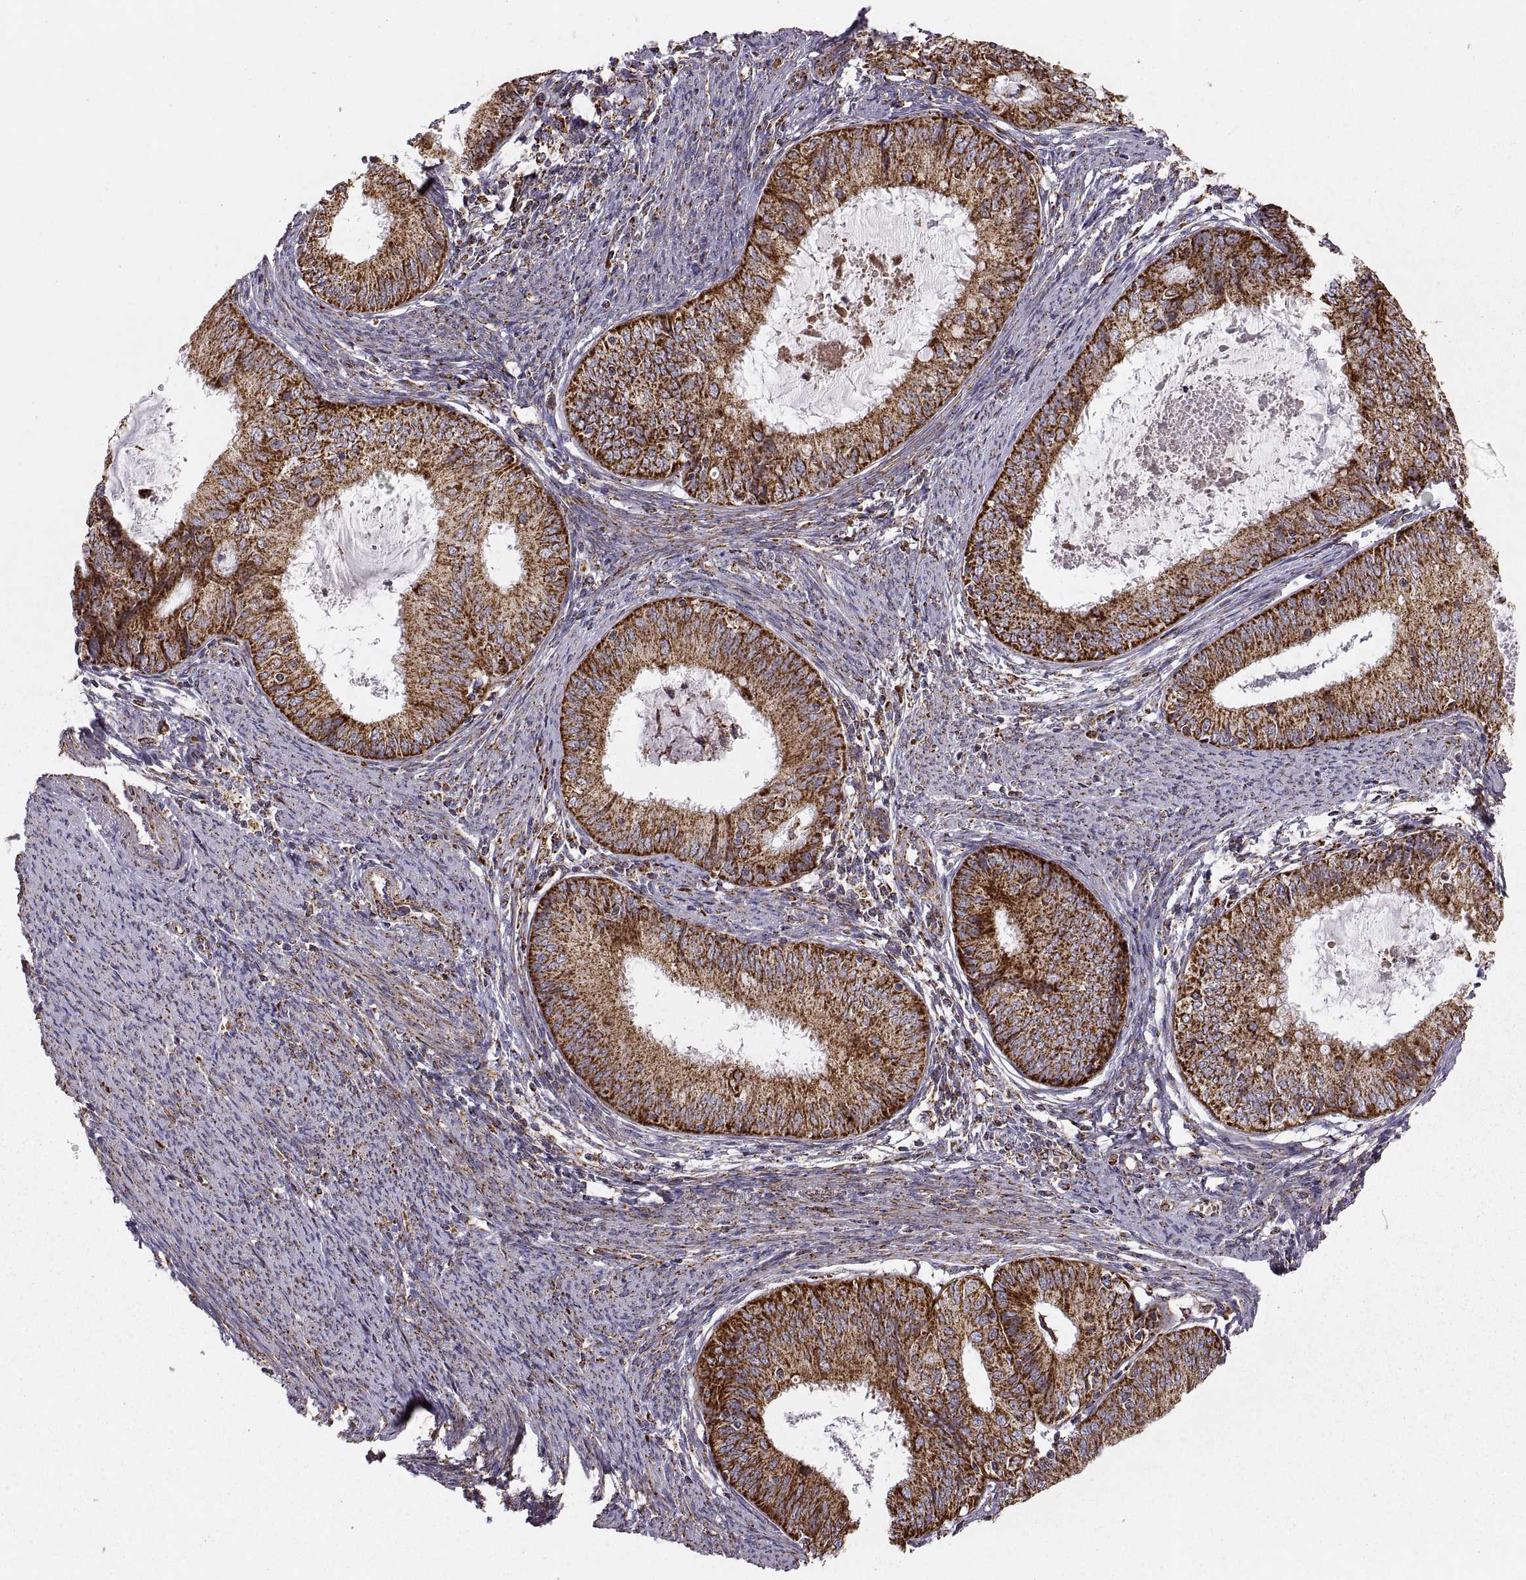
{"staining": {"intensity": "strong", "quantity": ">75%", "location": "cytoplasmic/membranous"}, "tissue": "endometrial cancer", "cell_type": "Tumor cells", "image_type": "cancer", "snomed": [{"axis": "morphology", "description": "Adenocarcinoma, NOS"}, {"axis": "topography", "description": "Endometrium"}], "caption": "Immunohistochemical staining of endometrial cancer demonstrates high levels of strong cytoplasmic/membranous protein expression in approximately >75% of tumor cells.", "gene": "ARSD", "patient": {"sex": "female", "age": 57}}